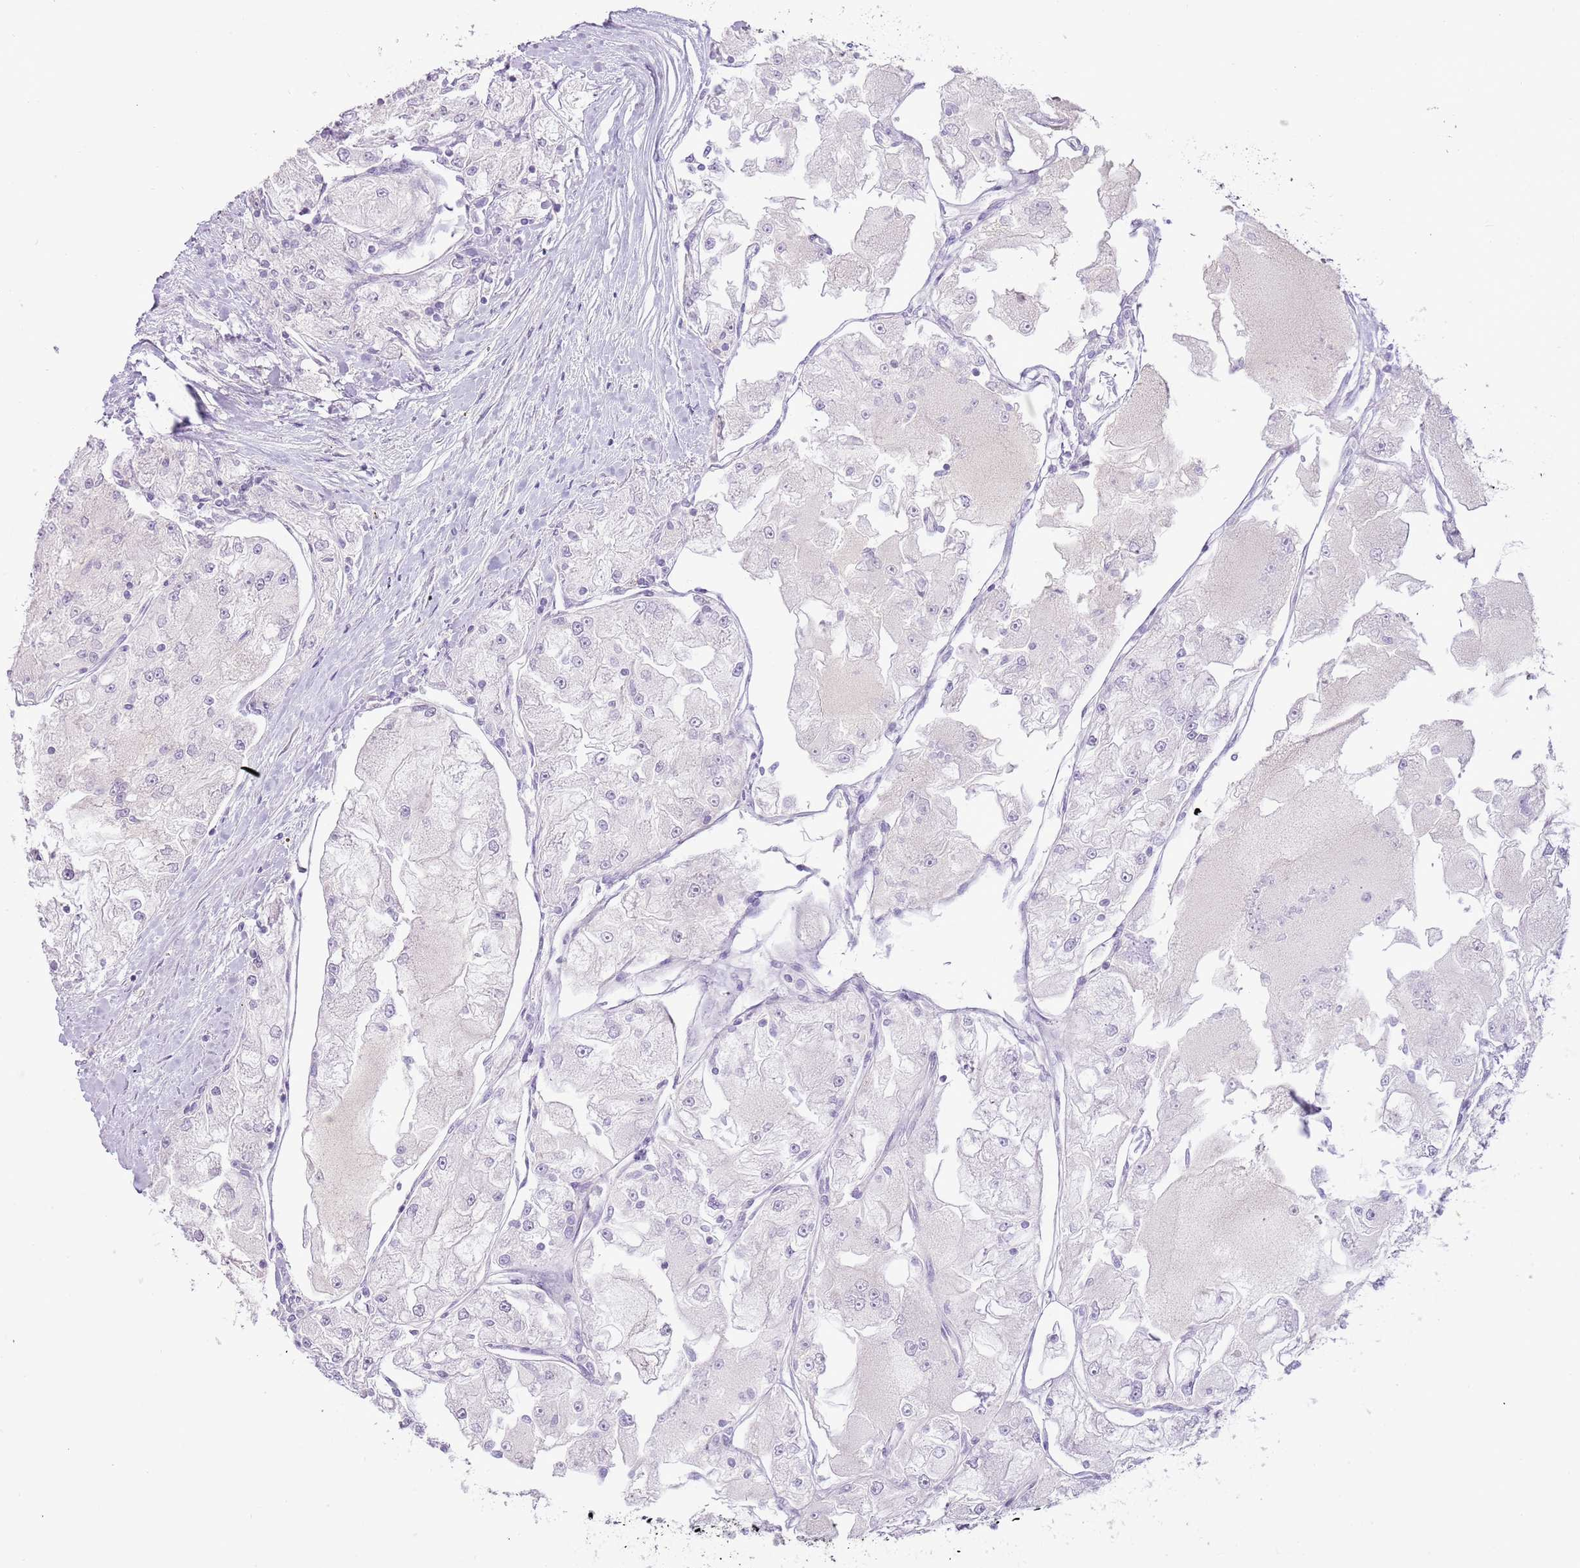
{"staining": {"intensity": "negative", "quantity": "none", "location": "none"}, "tissue": "renal cancer", "cell_type": "Tumor cells", "image_type": "cancer", "snomed": [{"axis": "morphology", "description": "Adenocarcinoma, NOS"}, {"axis": "topography", "description": "Kidney"}], "caption": "This is an immunohistochemistry (IHC) micrograph of human renal adenocarcinoma. There is no expression in tumor cells.", "gene": "MLLT11", "patient": {"sex": "female", "age": 72}}